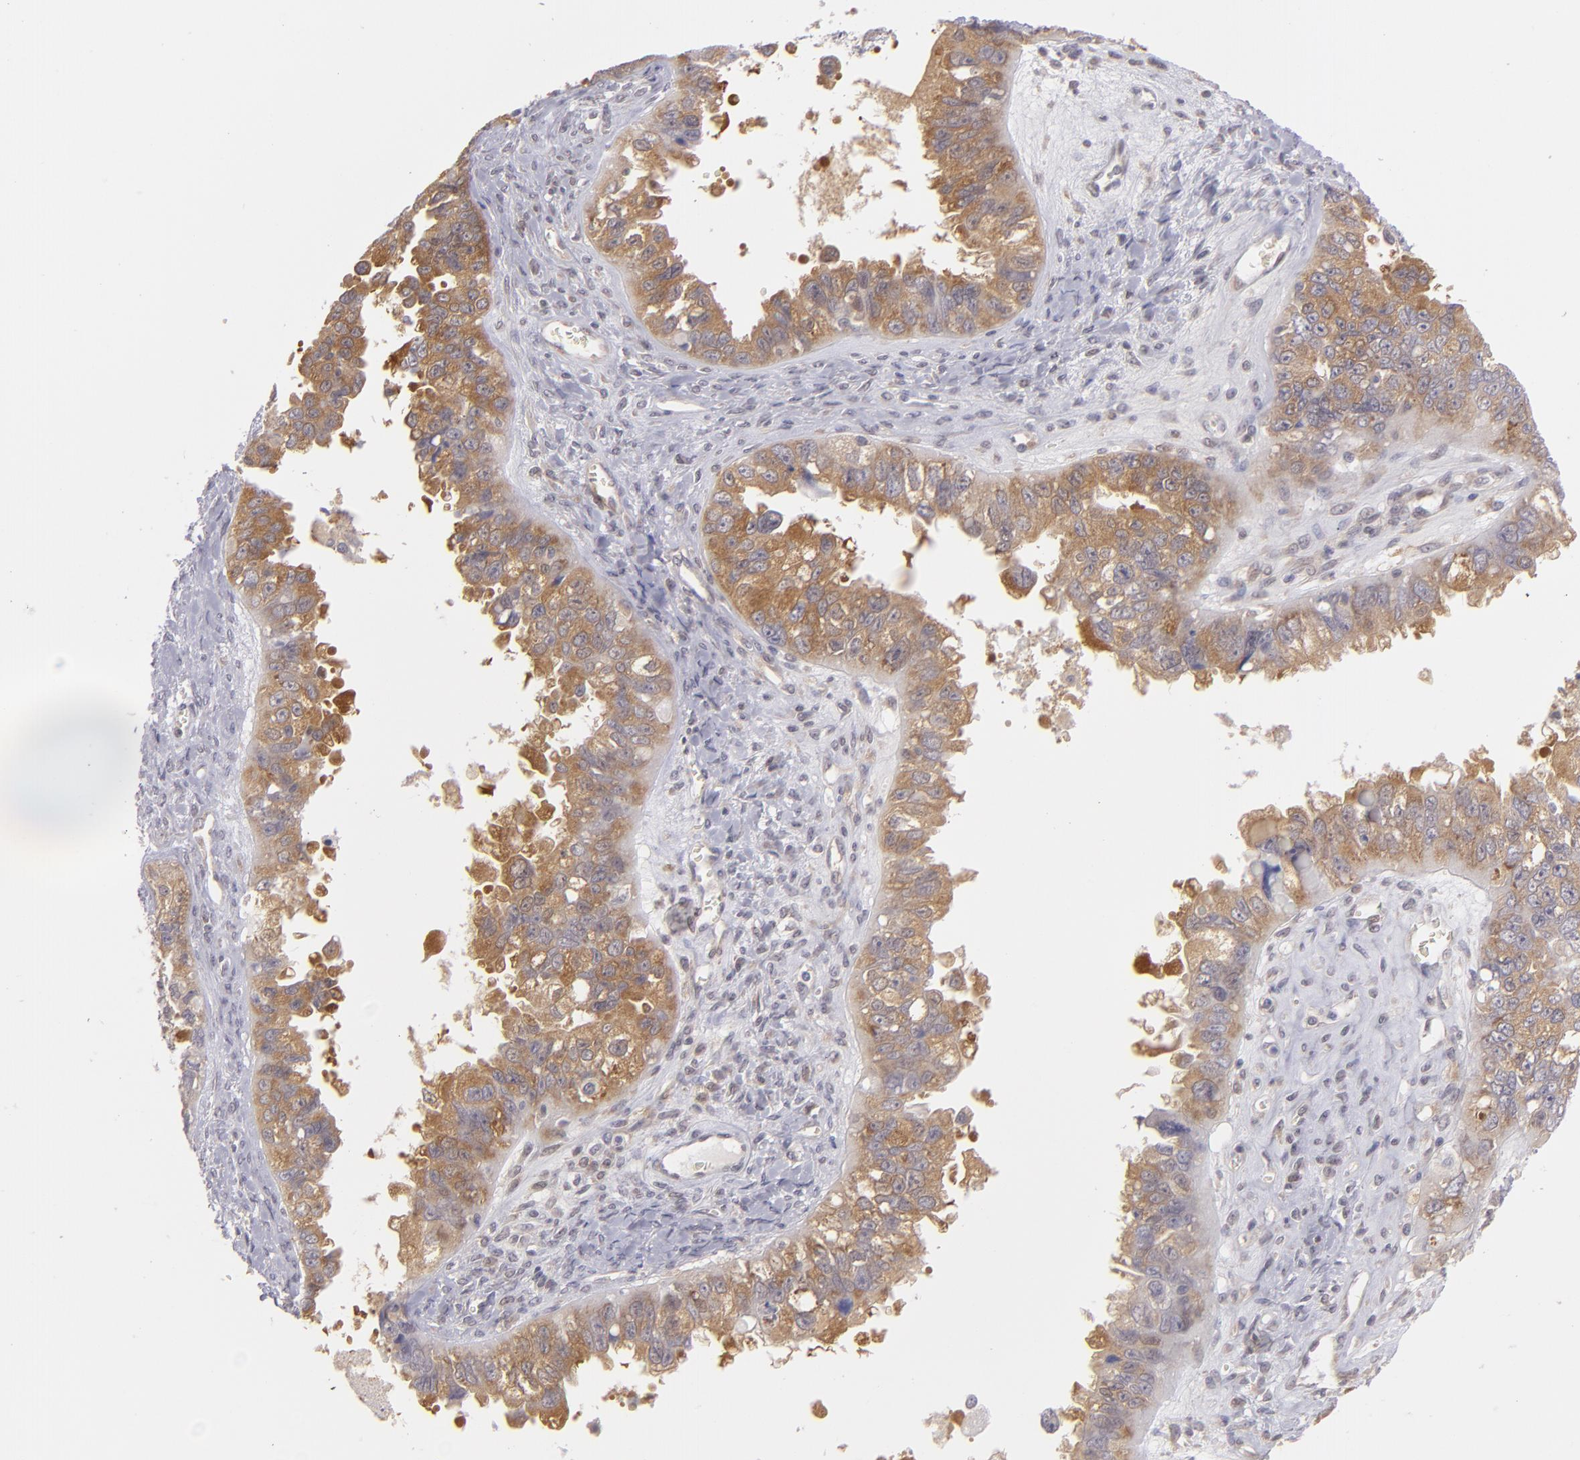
{"staining": {"intensity": "strong", "quantity": ">75%", "location": "cytoplasmic/membranous"}, "tissue": "ovarian cancer", "cell_type": "Tumor cells", "image_type": "cancer", "snomed": [{"axis": "morphology", "description": "Carcinoma, endometroid"}, {"axis": "topography", "description": "Ovary"}], "caption": "Endometroid carcinoma (ovarian) was stained to show a protein in brown. There is high levels of strong cytoplasmic/membranous staining in about >75% of tumor cells.", "gene": "PTPN13", "patient": {"sex": "female", "age": 85}}